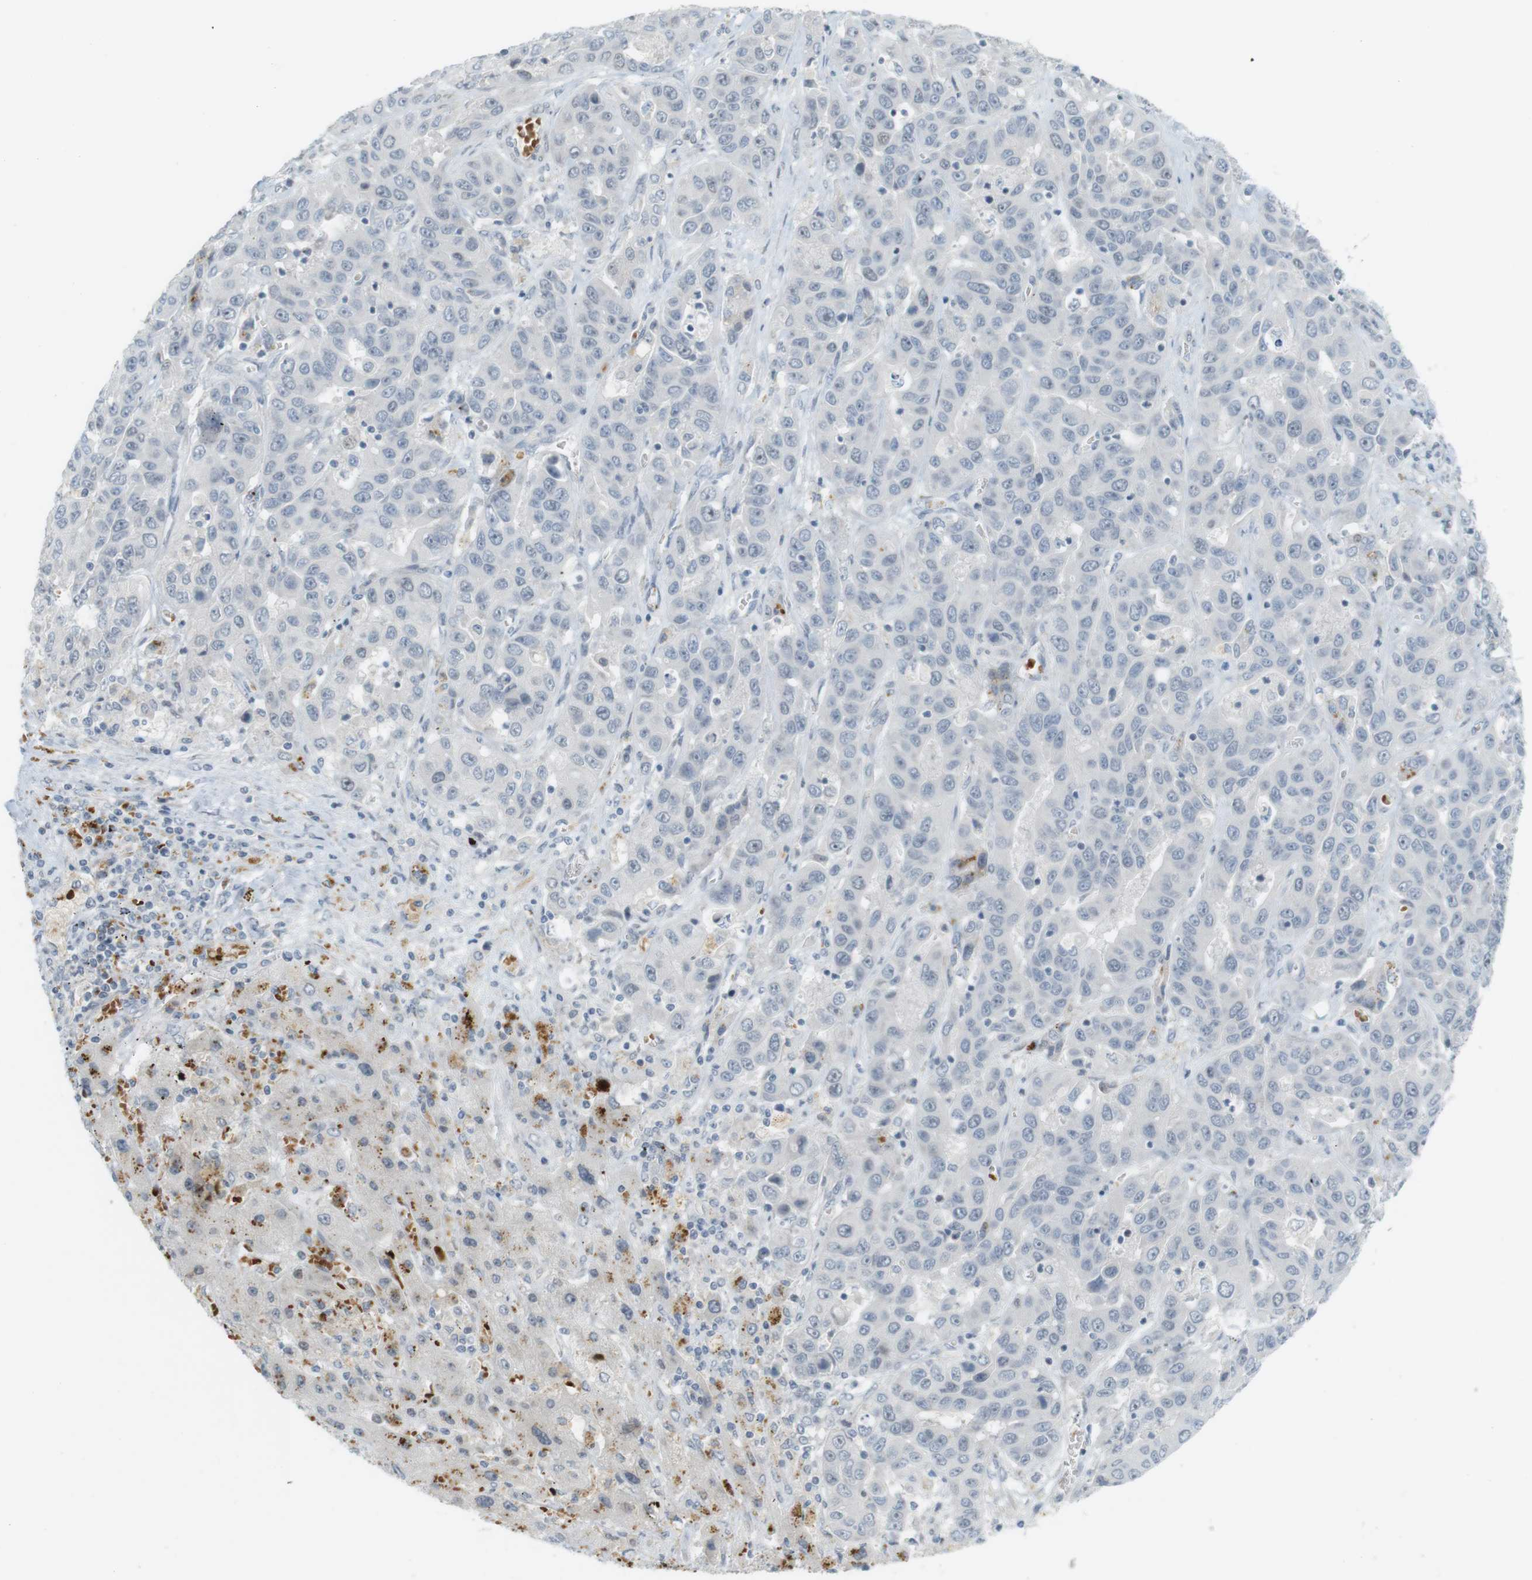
{"staining": {"intensity": "negative", "quantity": "none", "location": "none"}, "tissue": "liver cancer", "cell_type": "Tumor cells", "image_type": "cancer", "snomed": [{"axis": "morphology", "description": "Cholangiocarcinoma"}, {"axis": "topography", "description": "Liver"}], "caption": "DAB immunohistochemical staining of human liver cholangiocarcinoma displays no significant expression in tumor cells. (DAB immunohistochemistry visualized using brightfield microscopy, high magnification).", "gene": "DMC1", "patient": {"sex": "female", "age": 52}}